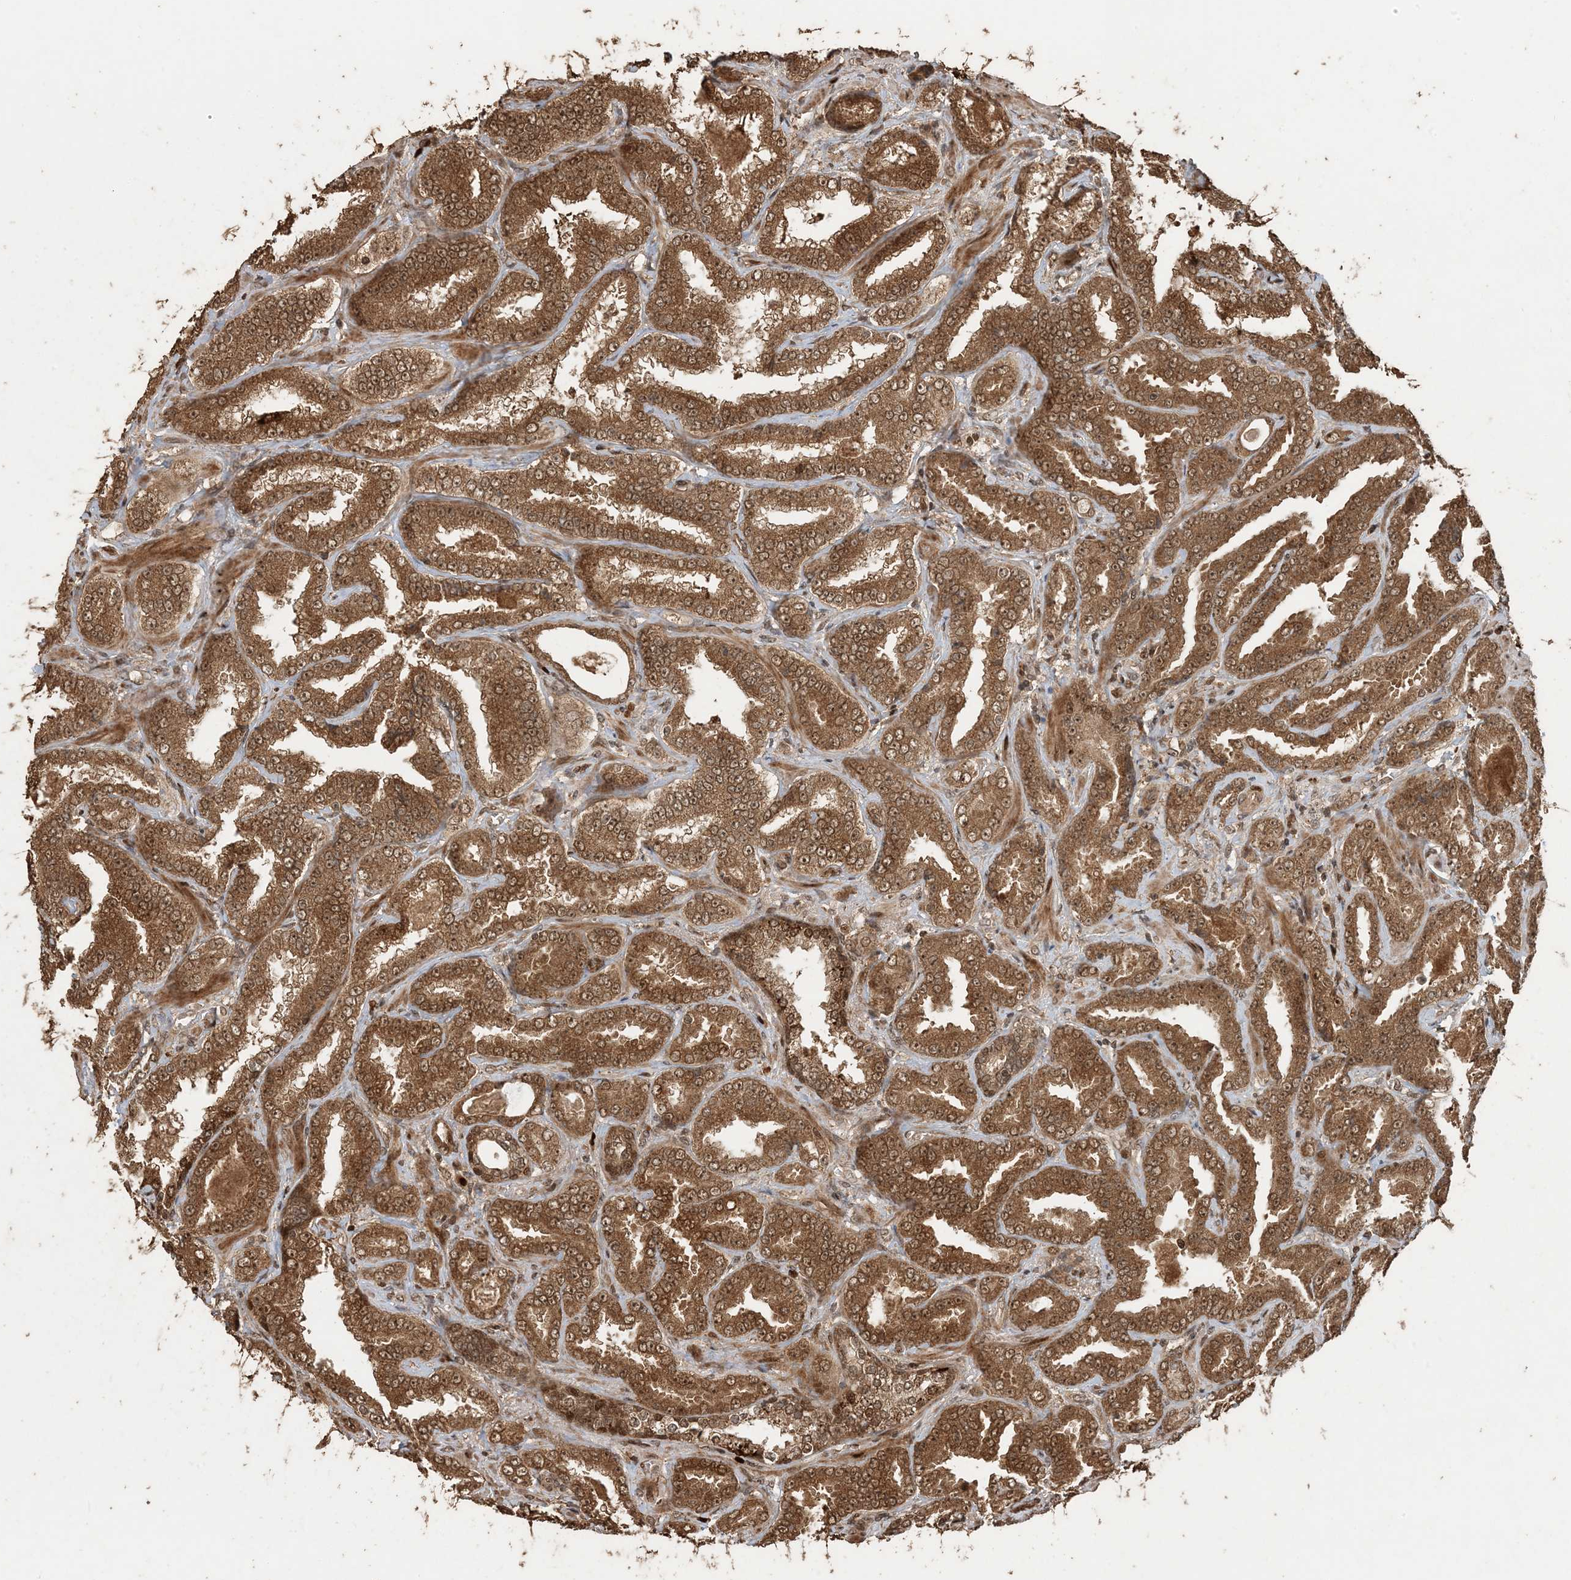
{"staining": {"intensity": "strong", "quantity": ">75%", "location": "cytoplasmic/membranous,nuclear"}, "tissue": "prostate cancer", "cell_type": "Tumor cells", "image_type": "cancer", "snomed": [{"axis": "morphology", "description": "Adenocarcinoma, Low grade"}, {"axis": "topography", "description": "Prostate"}], "caption": "Strong cytoplasmic/membranous and nuclear positivity is identified in approximately >75% of tumor cells in prostate cancer.", "gene": "ATP13A2", "patient": {"sex": "male", "age": 60}}